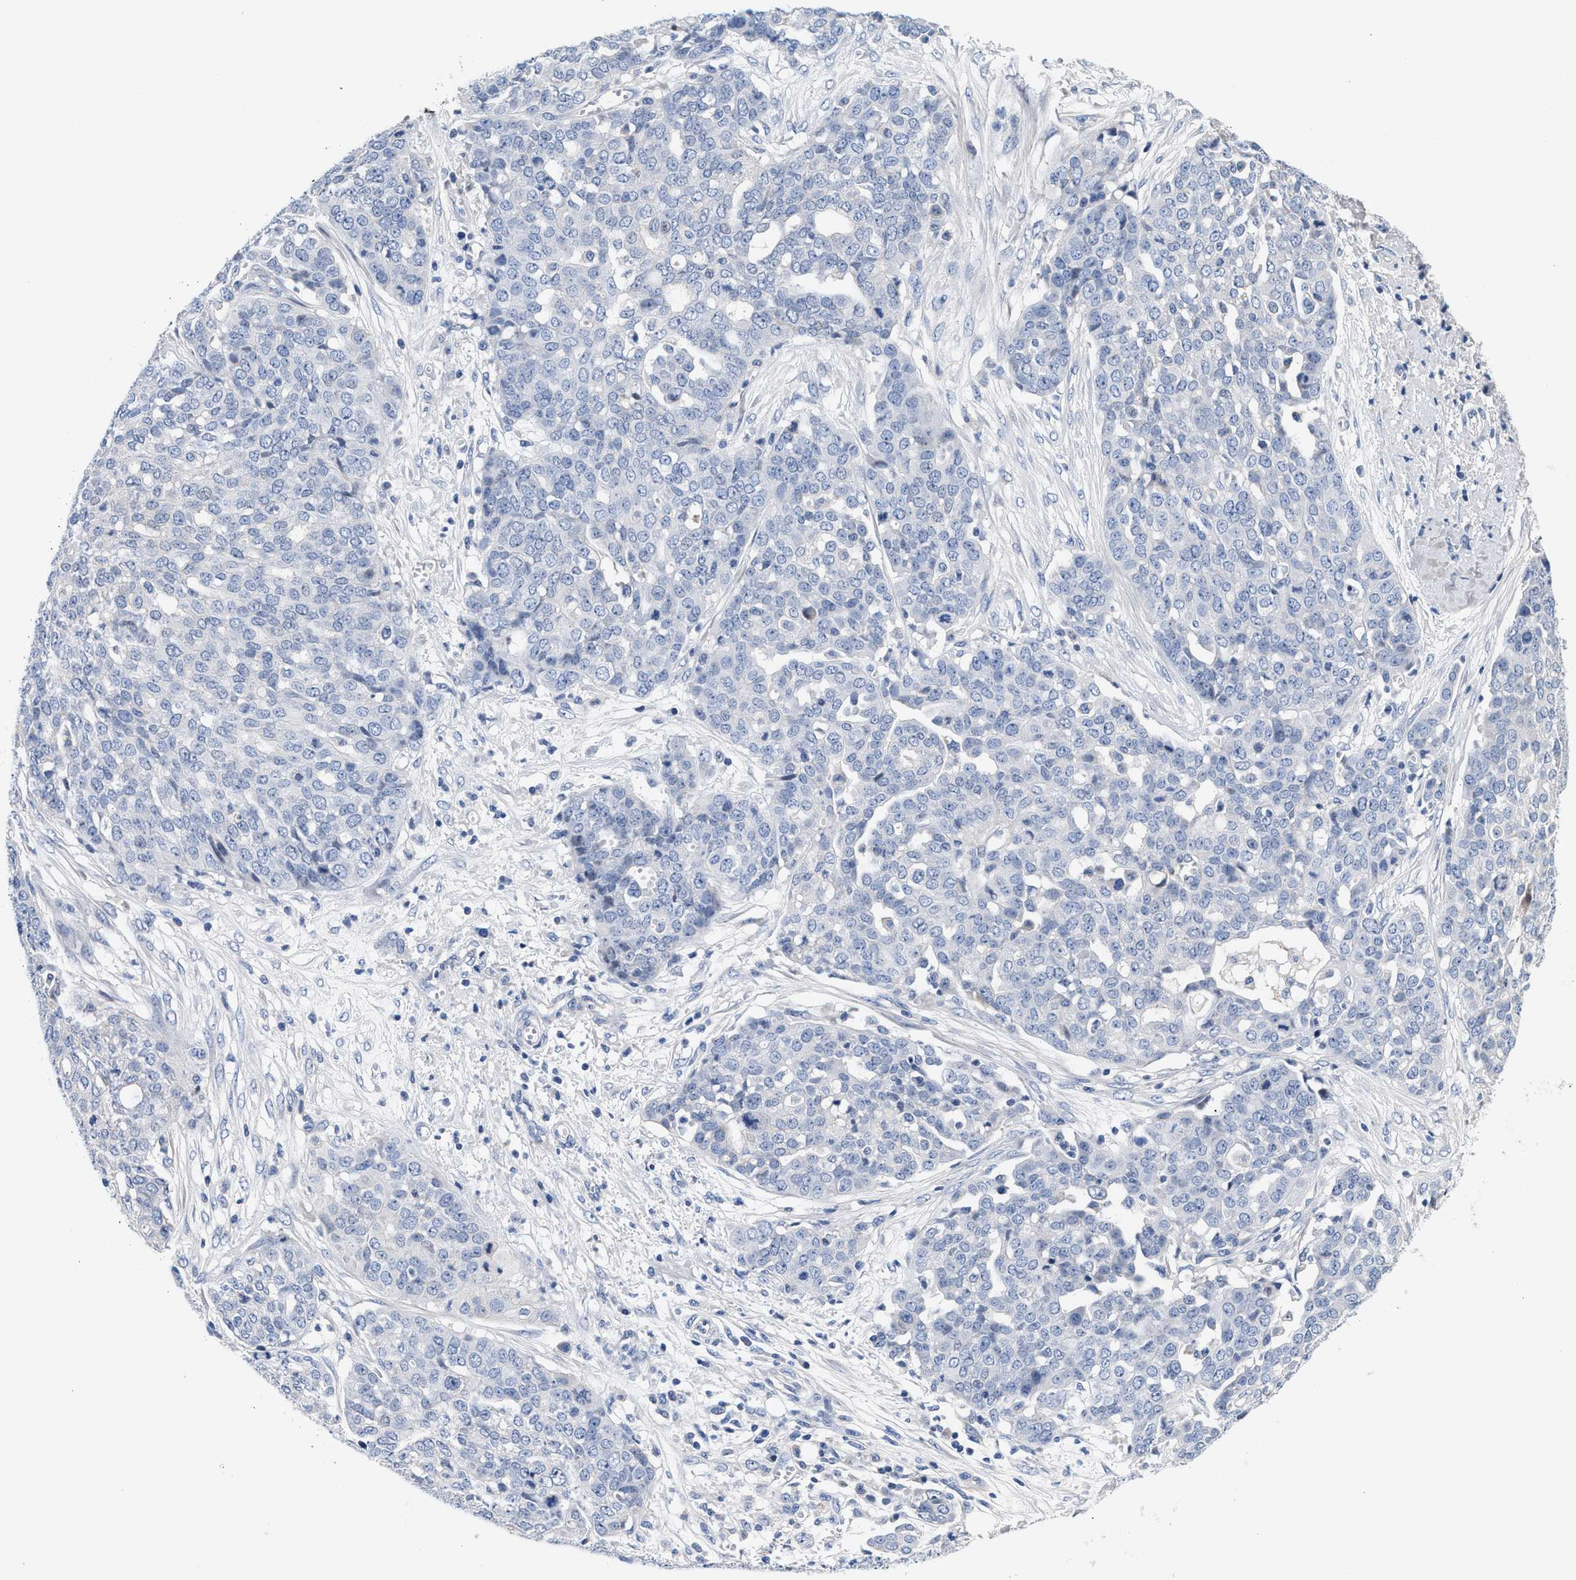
{"staining": {"intensity": "negative", "quantity": "none", "location": "none"}, "tissue": "ovarian cancer", "cell_type": "Tumor cells", "image_type": "cancer", "snomed": [{"axis": "morphology", "description": "Cystadenocarcinoma, serous, NOS"}, {"axis": "topography", "description": "Soft tissue"}, {"axis": "topography", "description": "Ovary"}], "caption": "Tumor cells show no significant positivity in ovarian cancer (serous cystadenocarcinoma). (Stains: DAB (3,3'-diaminobenzidine) immunohistochemistry with hematoxylin counter stain, Microscopy: brightfield microscopy at high magnification).", "gene": "ACTL7B", "patient": {"sex": "female", "age": 57}}